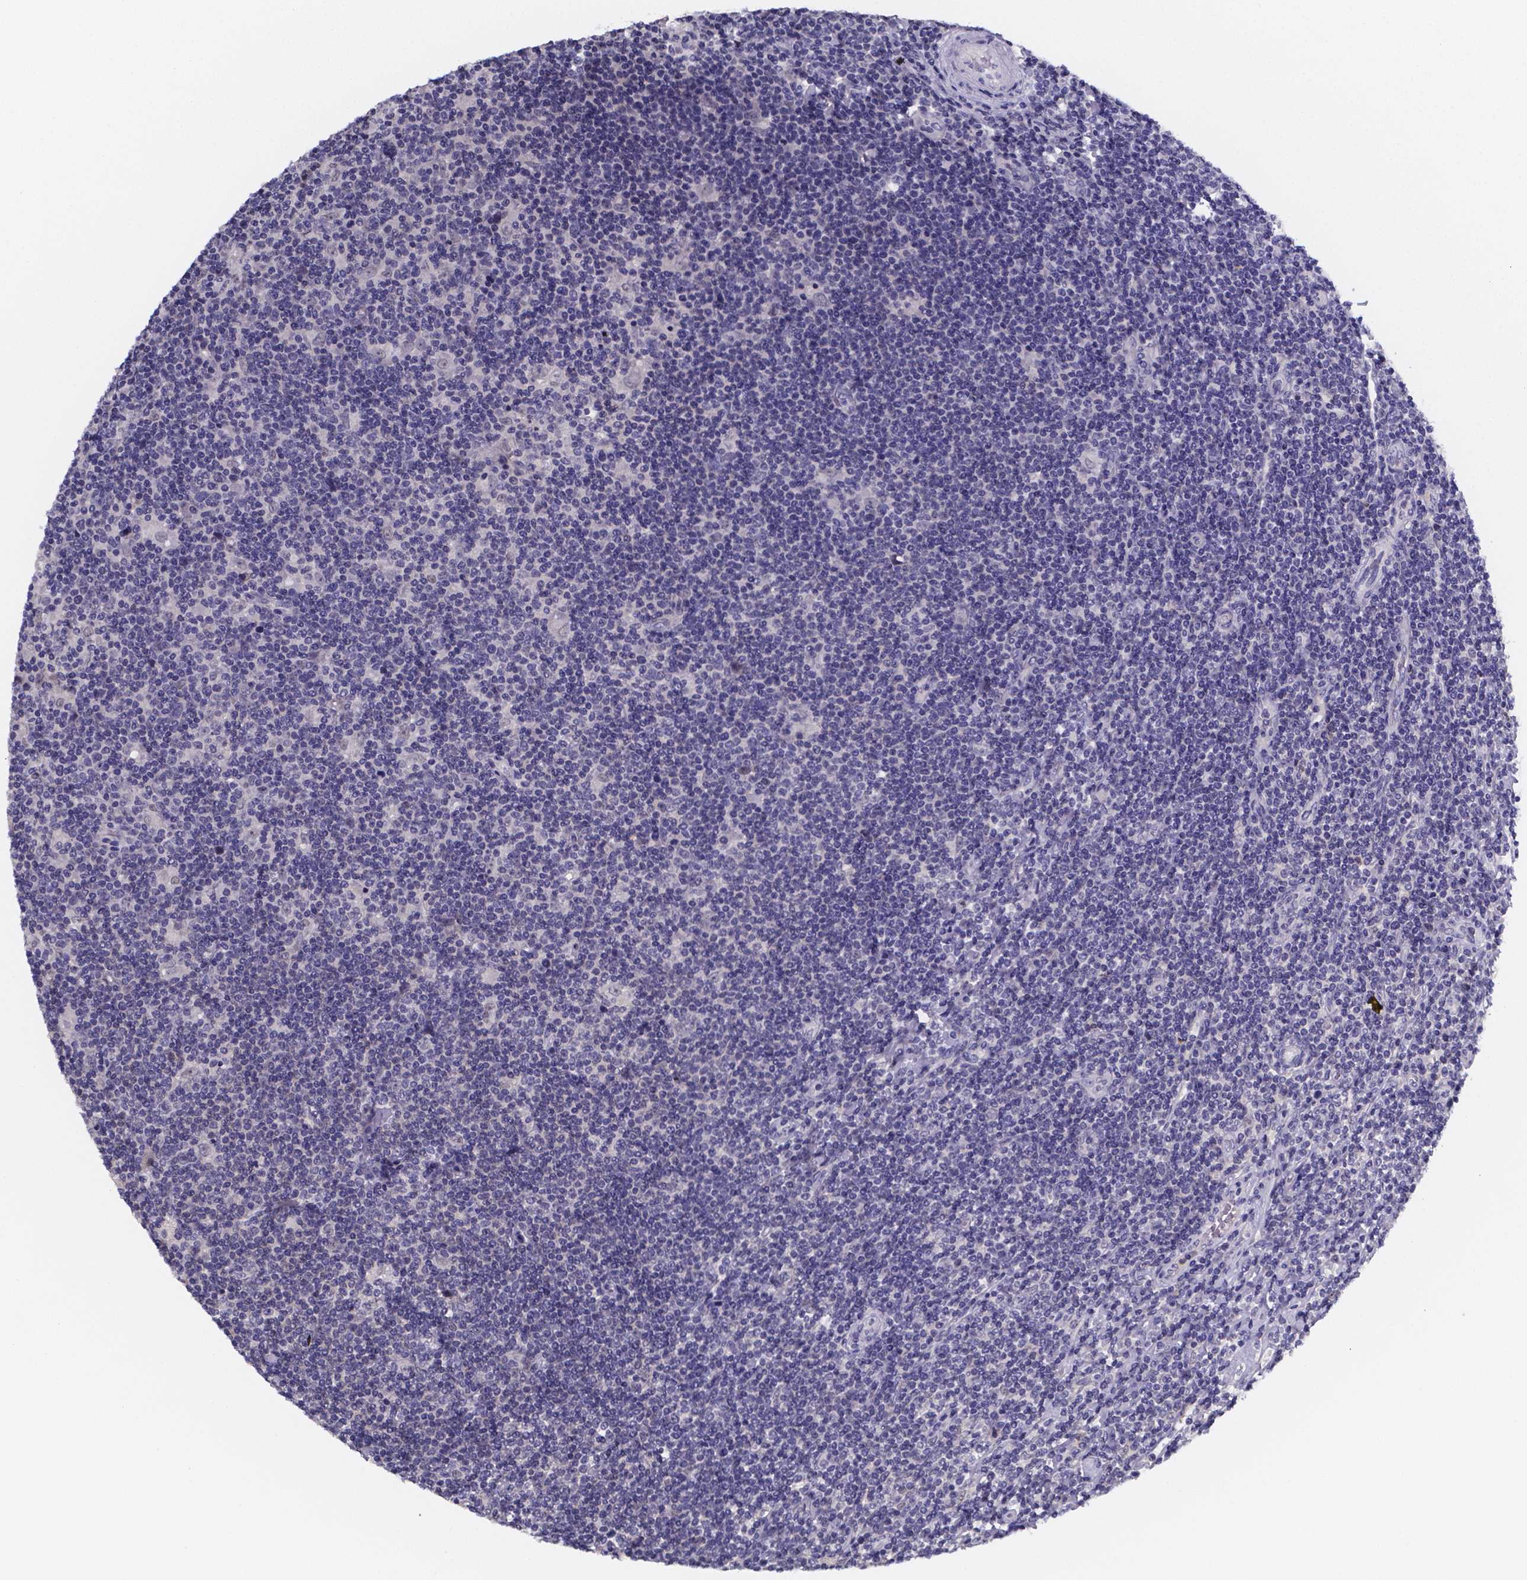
{"staining": {"intensity": "negative", "quantity": "none", "location": "none"}, "tissue": "lymphoma", "cell_type": "Tumor cells", "image_type": "cancer", "snomed": [{"axis": "morphology", "description": "Hodgkin's disease, NOS"}, {"axis": "topography", "description": "Lymph node"}], "caption": "Photomicrograph shows no protein staining in tumor cells of lymphoma tissue.", "gene": "IZUMO1", "patient": {"sex": "male", "age": 40}}